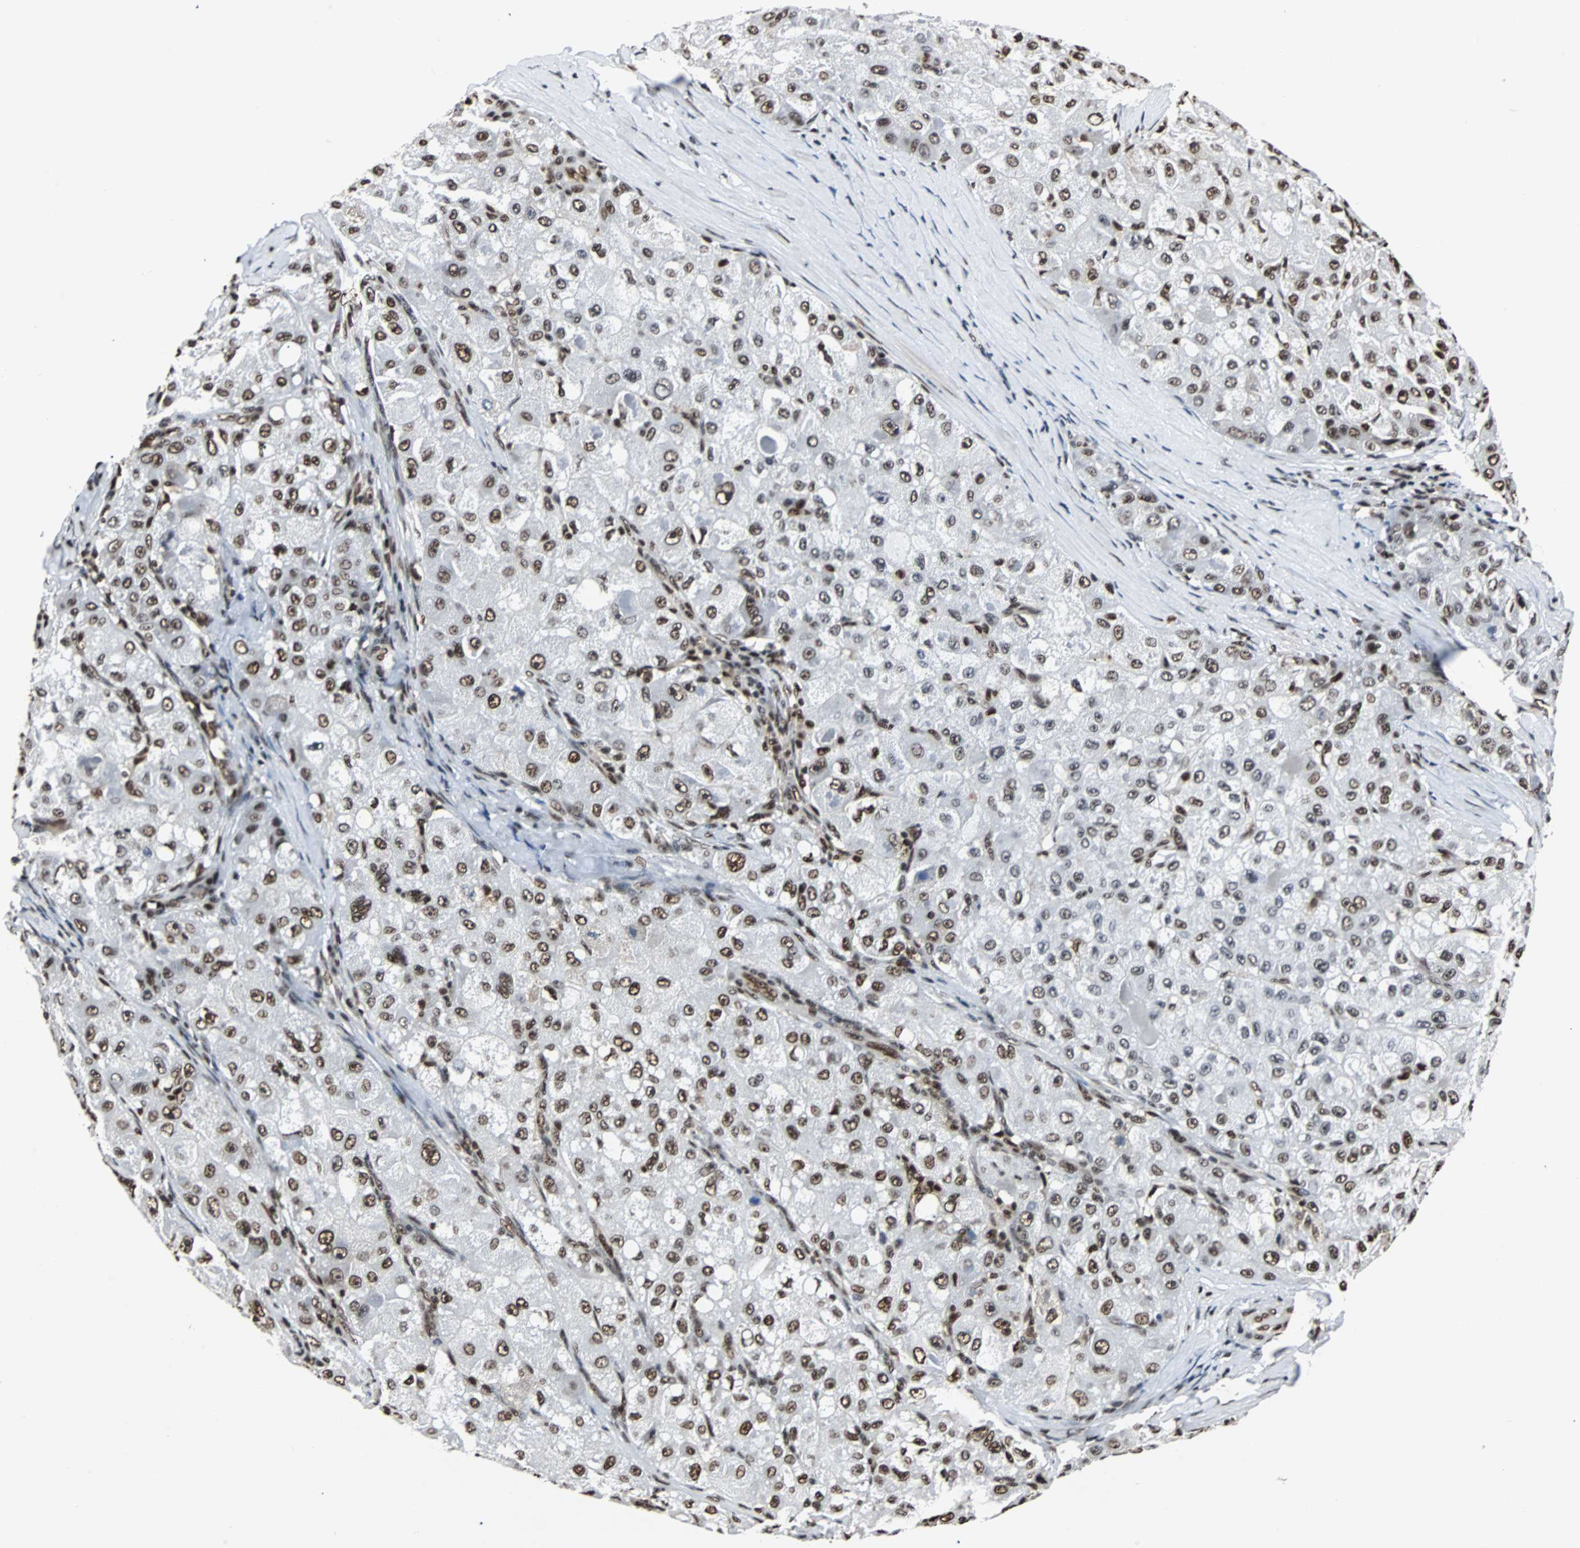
{"staining": {"intensity": "strong", "quantity": ">75%", "location": "nuclear"}, "tissue": "liver cancer", "cell_type": "Tumor cells", "image_type": "cancer", "snomed": [{"axis": "morphology", "description": "Carcinoma, Hepatocellular, NOS"}, {"axis": "topography", "description": "Liver"}], "caption": "Immunohistochemical staining of human hepatocellular carcinoma (liver) demonstrates high levels of strong nuclear staining in approximately >75% of tumor cells.", "gene": "XRCC4", "patient": {"sex": "male", "age": 80}}